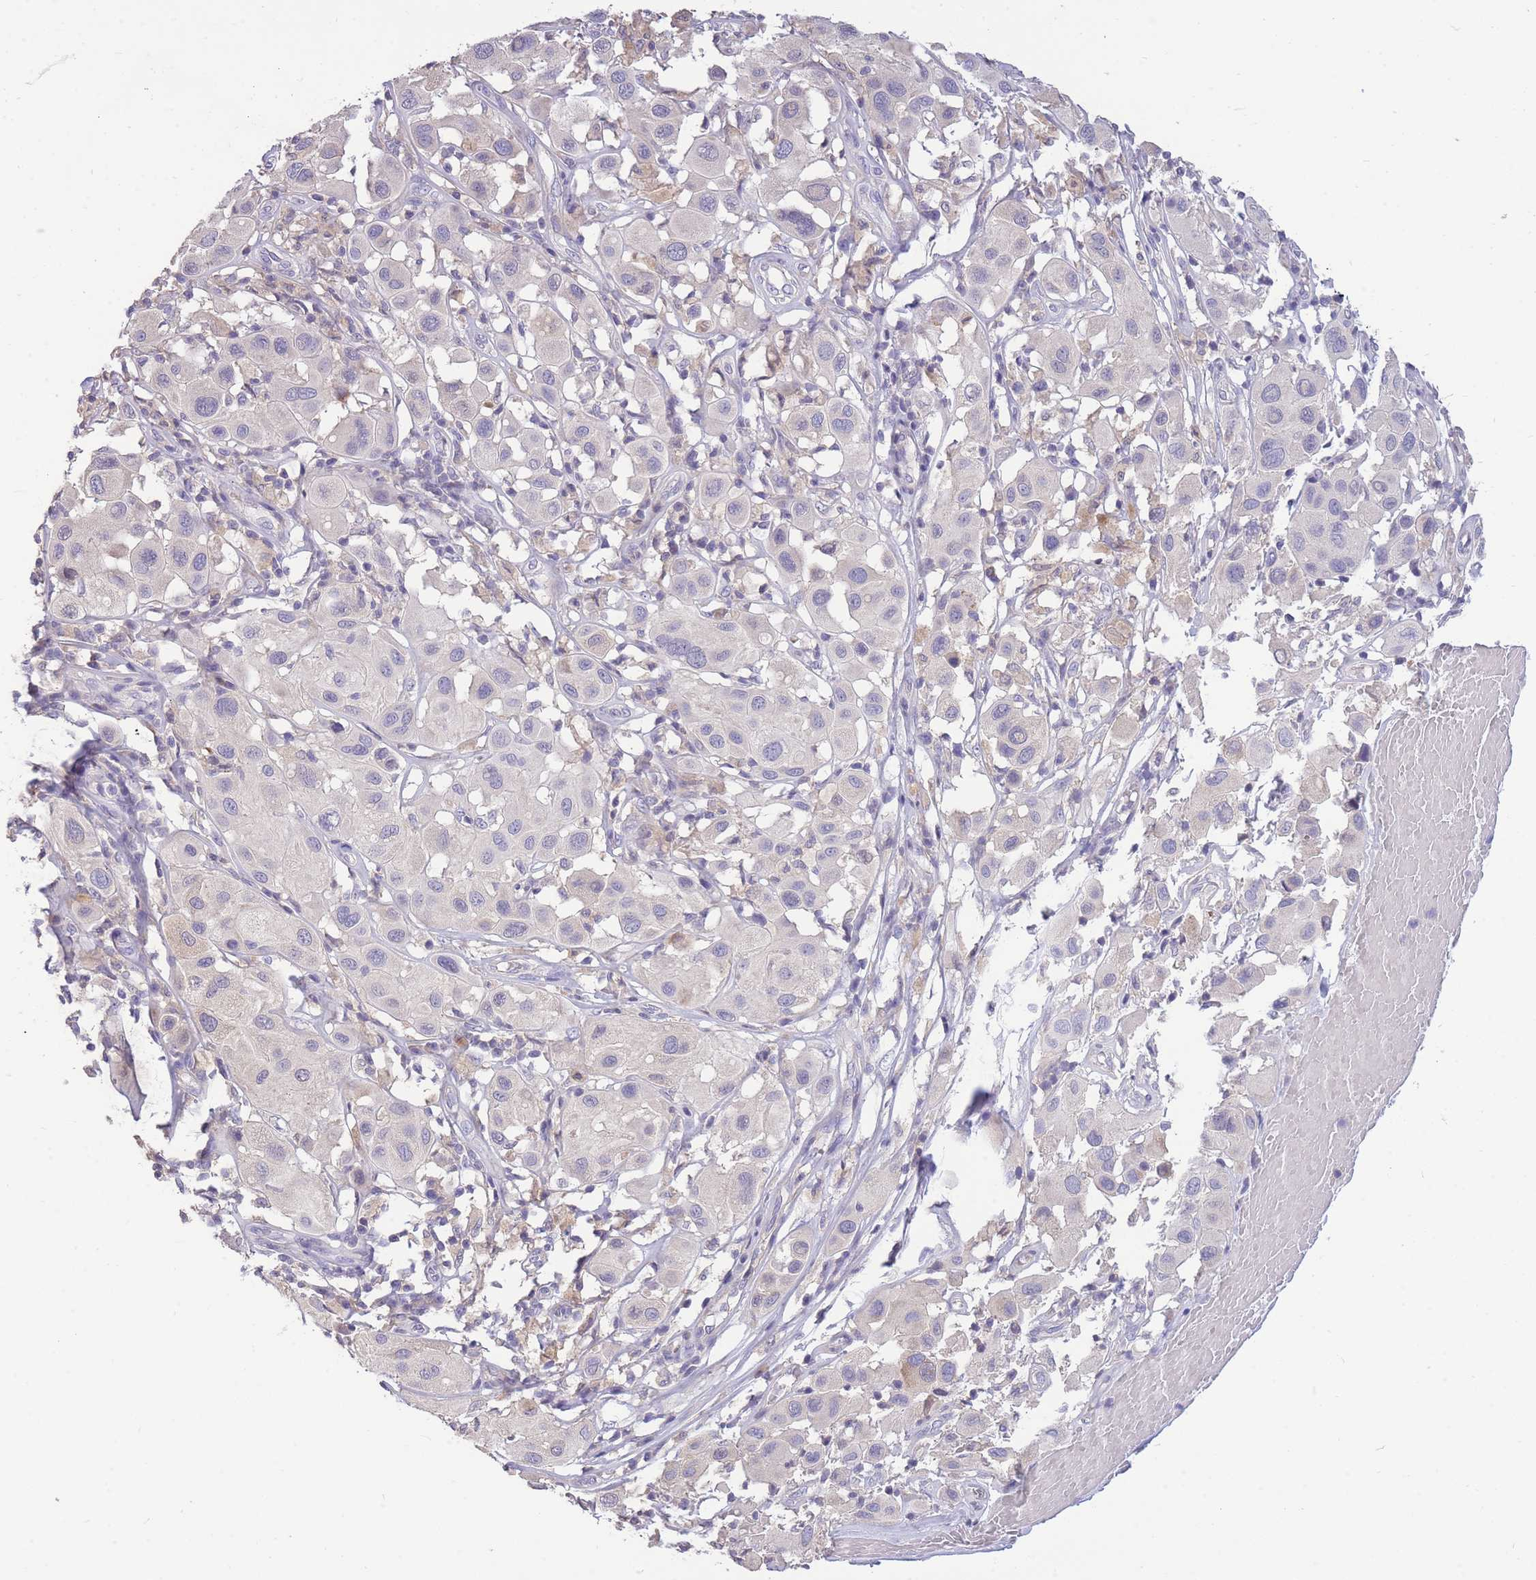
{"staining": {"intensity": "negative", "quantity": "none", "location": "none"}, "tissue": "melanoma", "cell_type": "Tumor cells", "image_type": "cancer", "snomed": [{"axis": "morphology", "description": "Malignant melanoma, Metastatic site"}, {"axis": "topography", "description": "Skin"}], "caption": "DAB immunohistochemical staining of human melanoma exhibits no significant expression in tumor cells.", "gene": "OR5T1", "patient": {"sex": "male", "age": 41}}